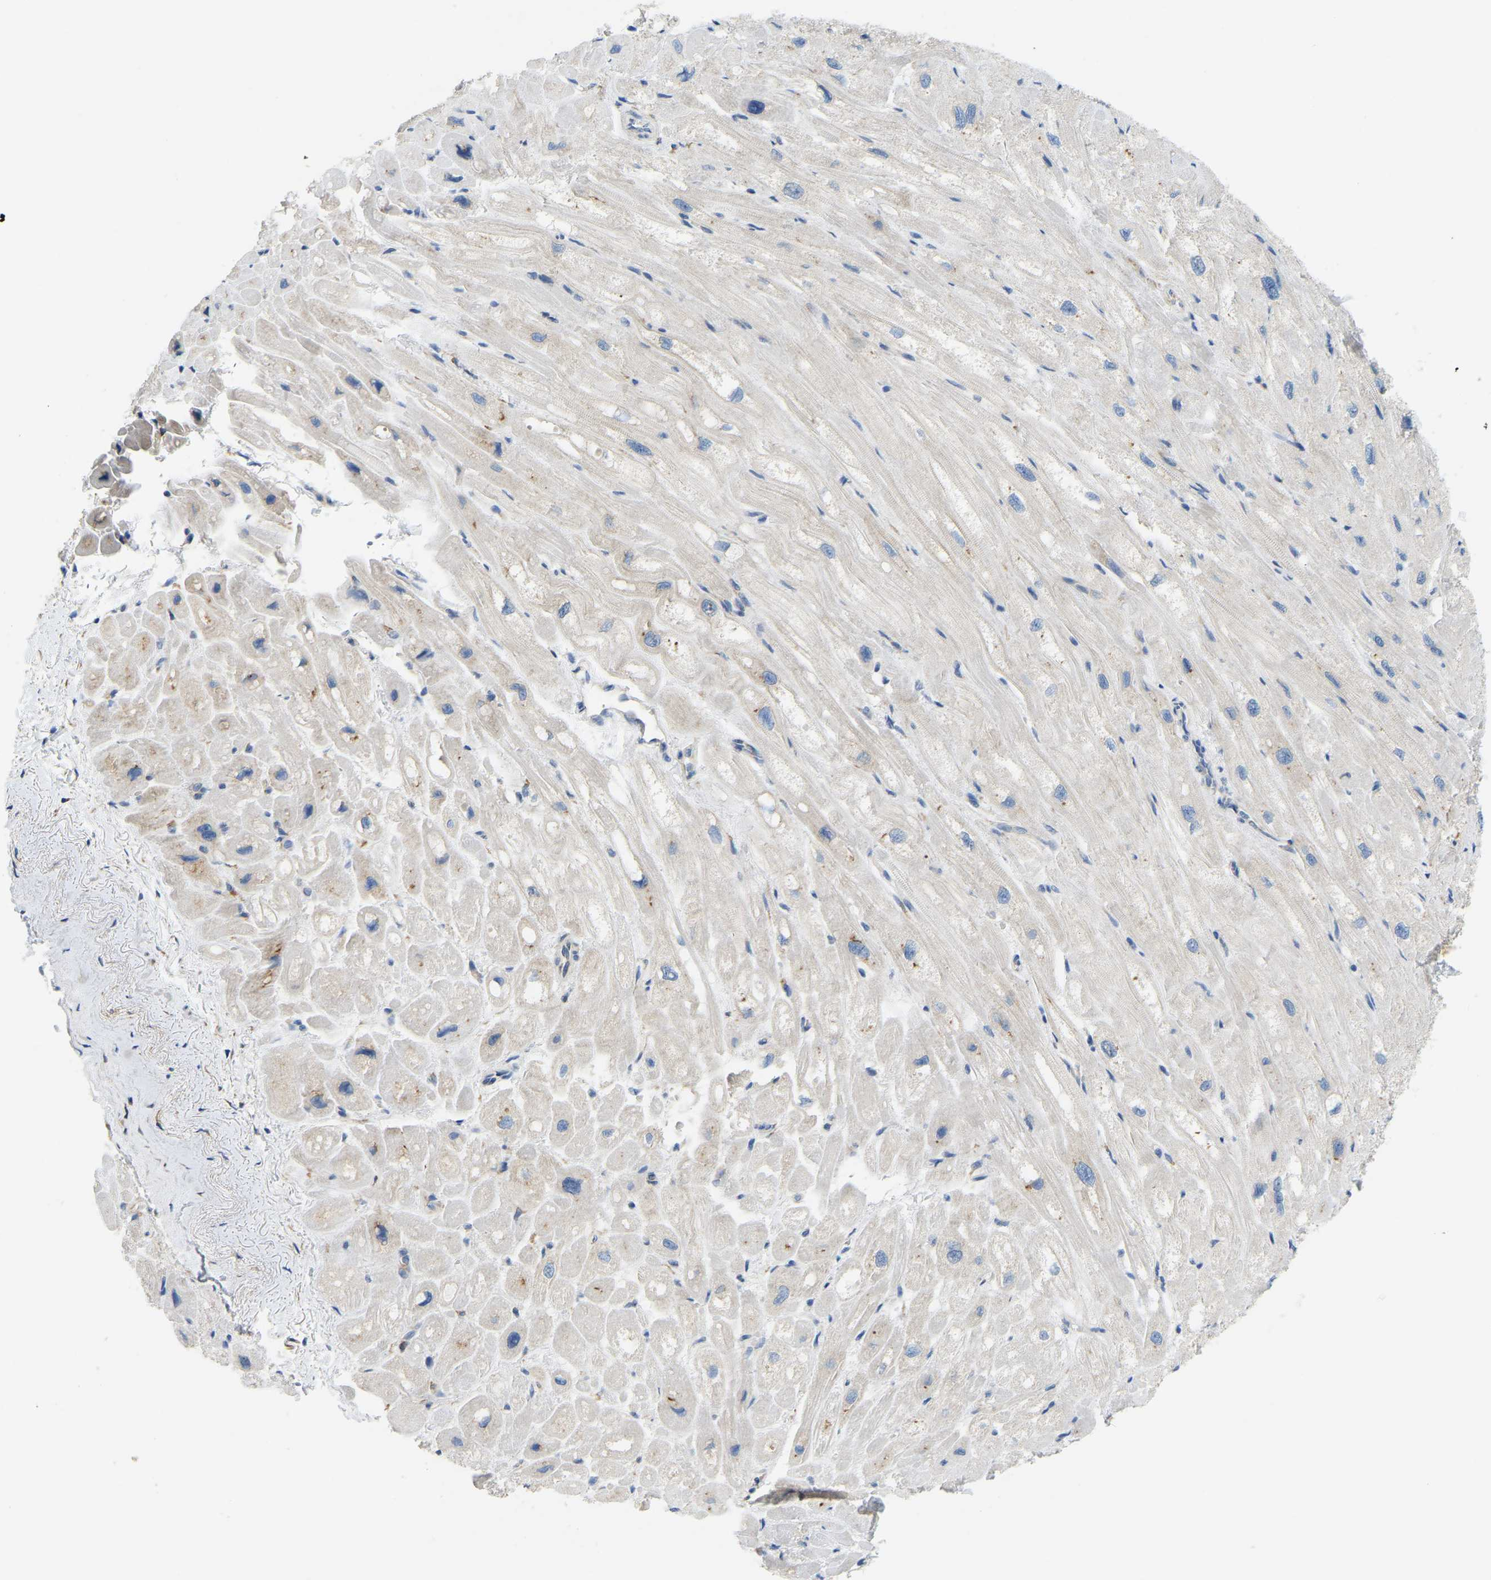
{"staining": {"intensity": "negative", "quantity": "none", "location": "none"}, "tissue": "heart muscle", "cell_type": "Cardiomyocytes", "image_type": "normal", "snomed": [{"axis": "morphology", "description": "Normal tissue, NOS"}, {"axis": "topography", "description": "Heart"}], "caption": "Immunohistochemistry micrograph of unremarkable human heart muscle stained for a protein (brown), which displays no positivity in cardiomyocytes. (Immunohistochemistry (ihc), brightfield microscopy, high magnification).", "gene": "SND1", "patient": {"sex": "male", "age": 49}}